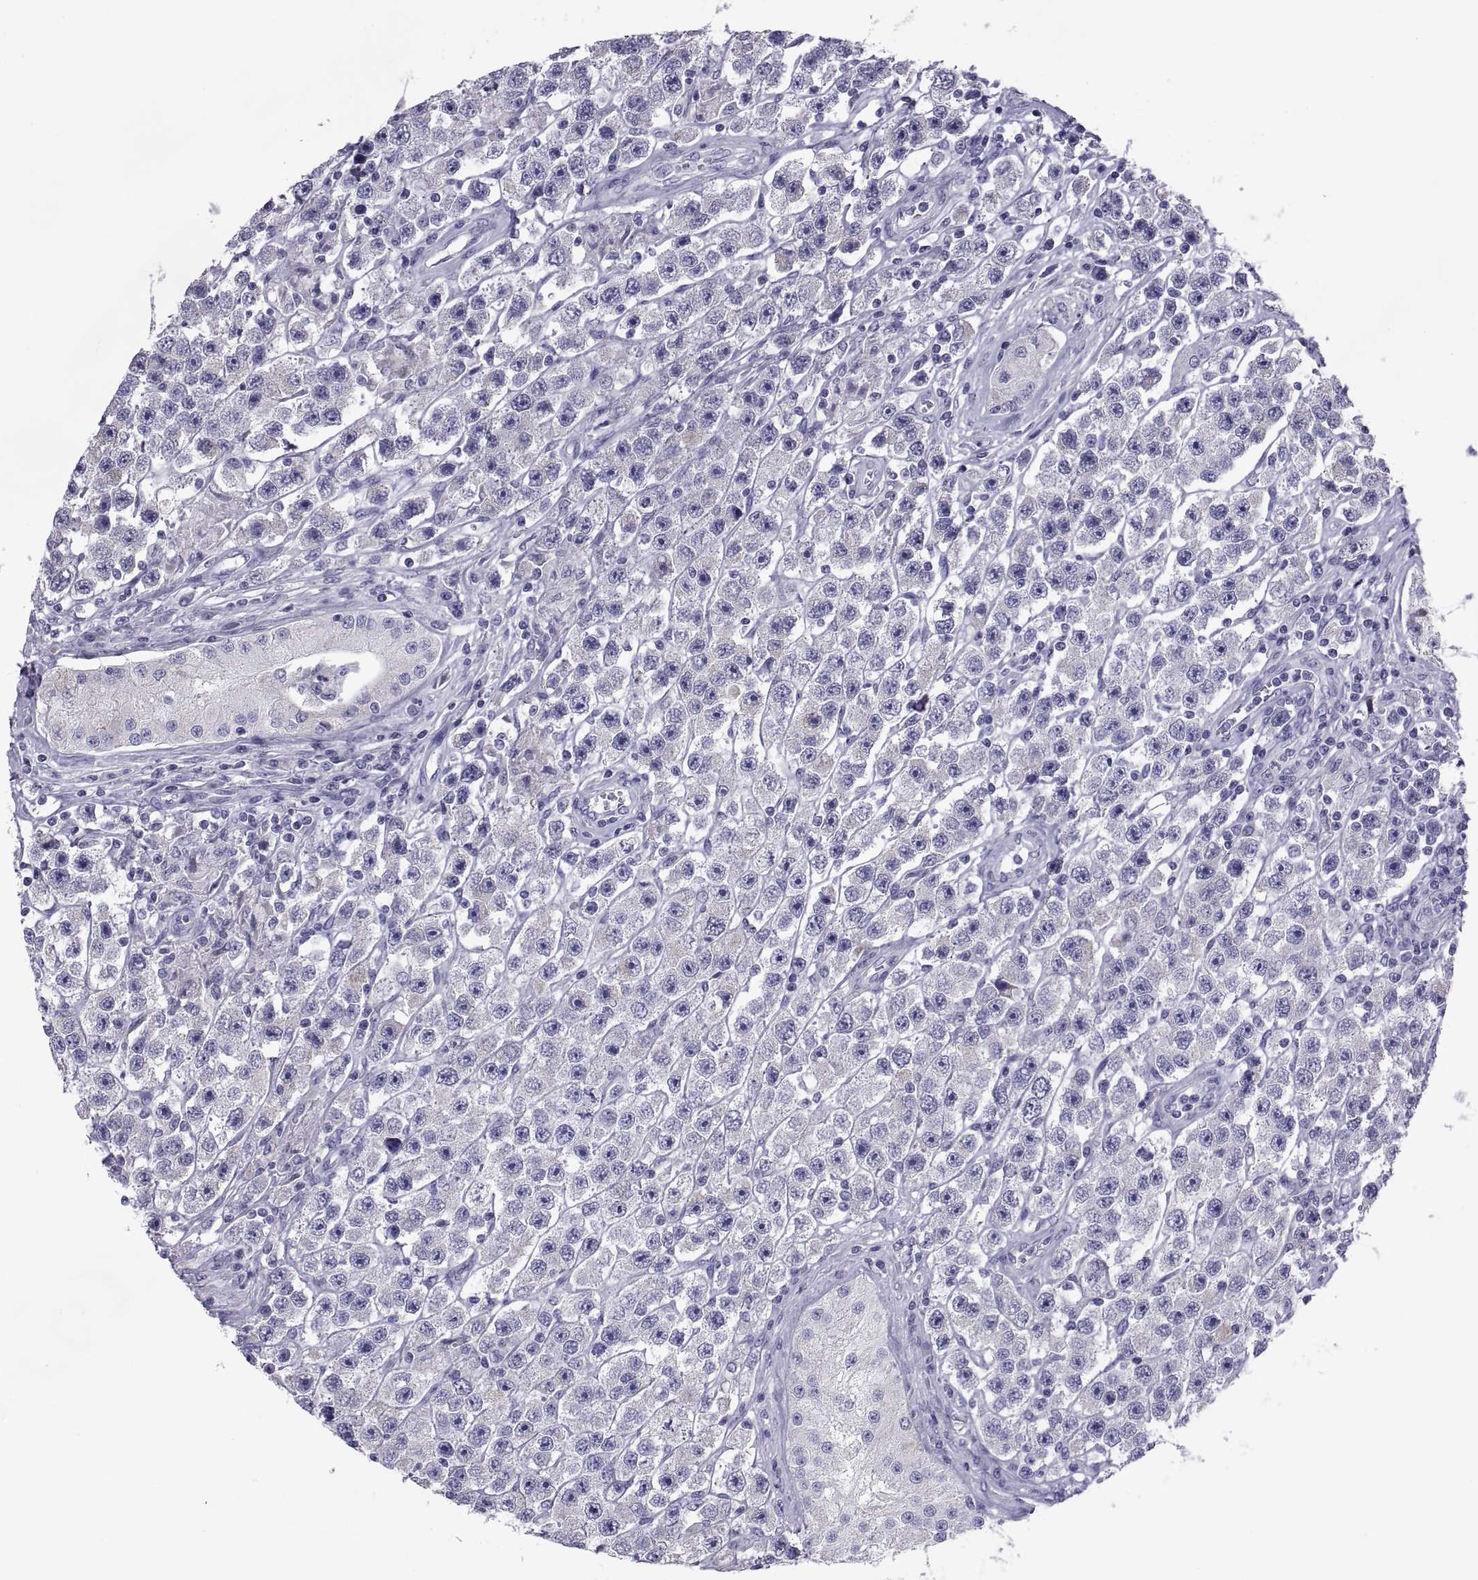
{"staining": {"intensity": "negative", "quantity": "none", "location": "none"}, "tissue": "testis cancer", "cell_type": "Tumor cells", "image_type": "cancer", "snomed": [{"axis": "morphology", "description": "Seminoma, NOS"}, {"axis": "topography", "description": "Testis"}], "caption": "Tumor cells are negative for brown protein staining in testis seminoma.", "gene": "NPTX2", "patient": {"sex": "male", "age": 45}}